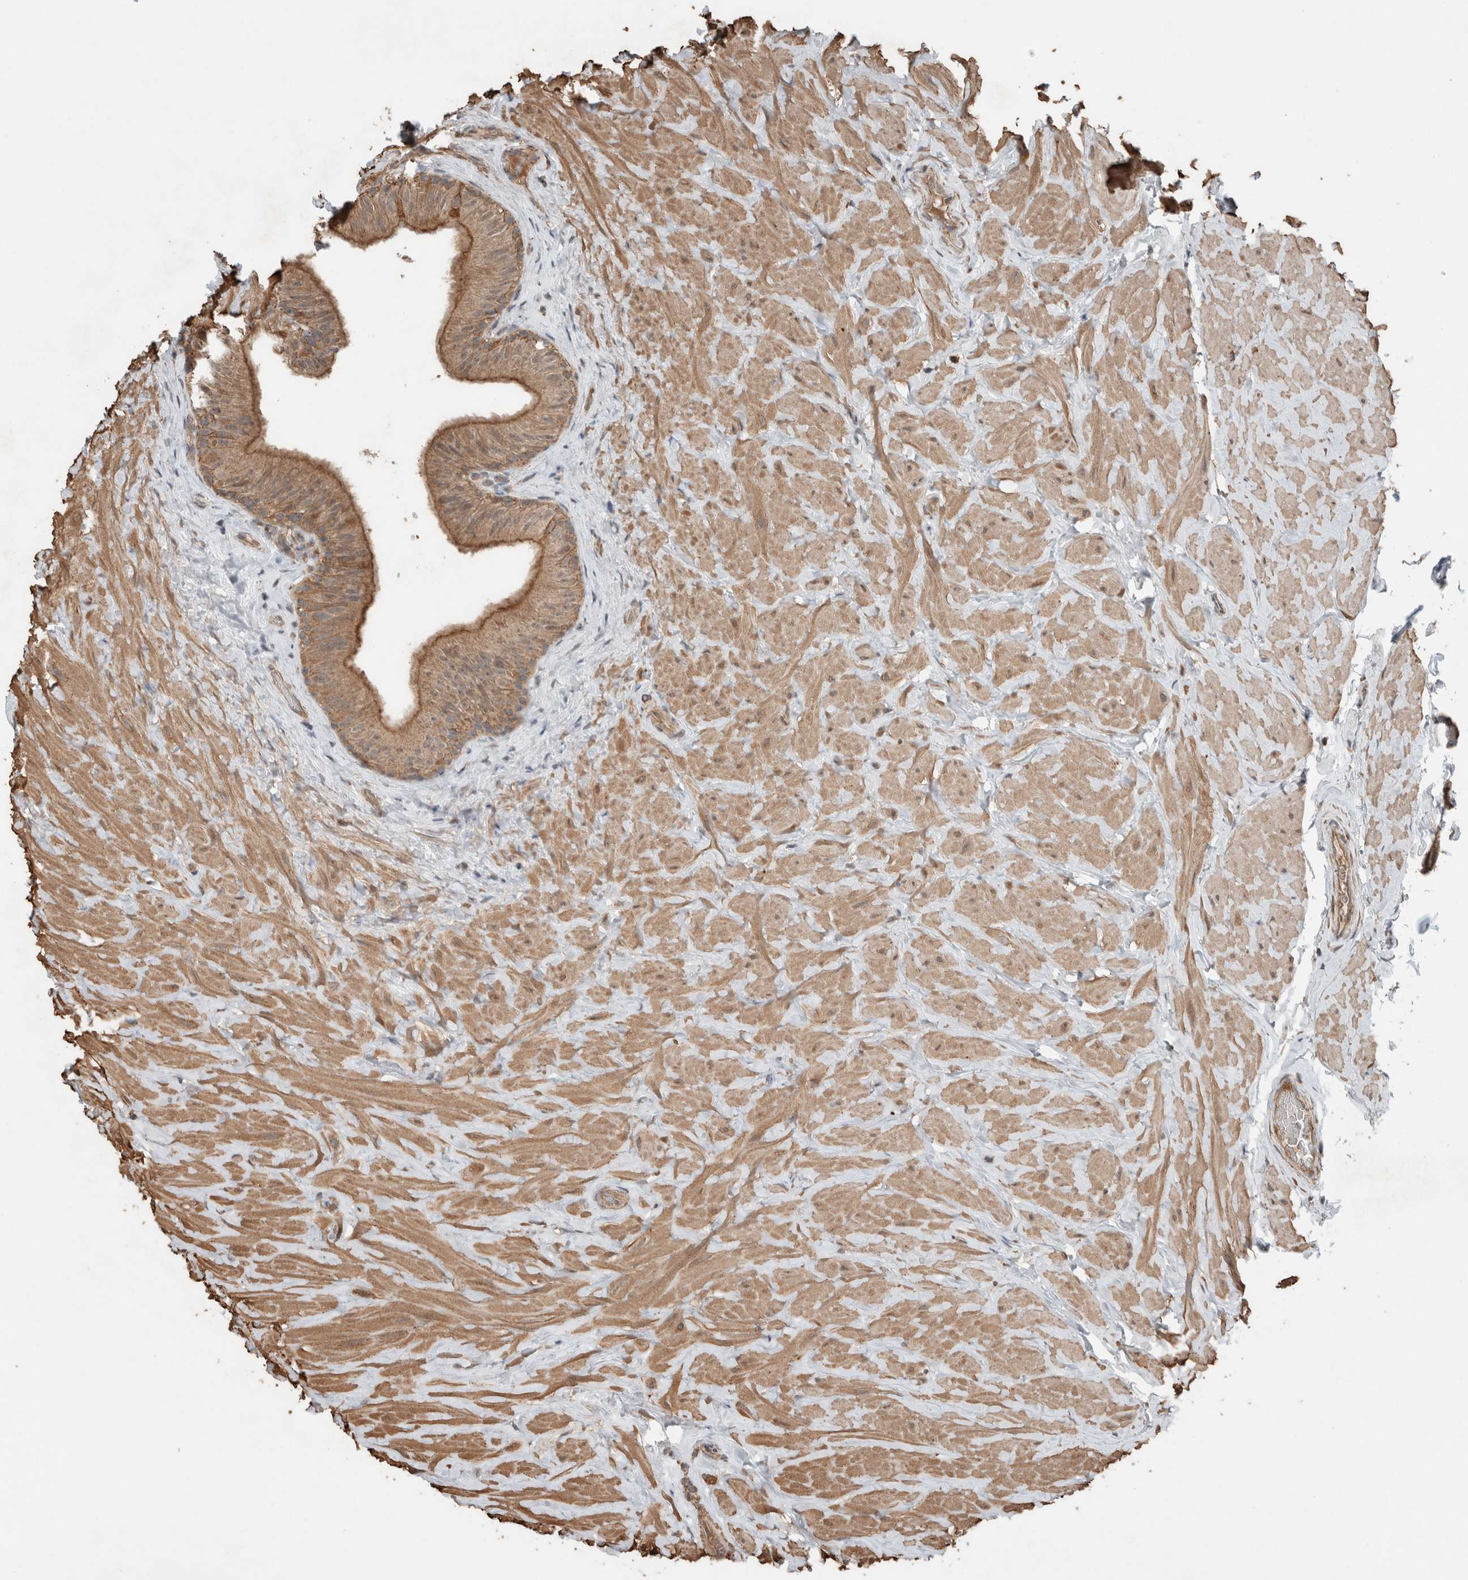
{"staining": {"intensity": "moderate", "quantity": ">75%", "location": "cytoplasmic/membranous"}, "tissue": "epididymis", "cell_type": "Glandular cells", "image_type": "normal", "snomed": [{"axis": "morphology", "description": "Normal tissue, NOS"}, {"axis": "topography", "description": "Vascular tissue"}, {"axis": "topography", "description": "Epididymis"}], "caption": "Unremarkable epididymis displays moderate cytoplasmic/membranous expression in approximately >75% of glandular cells.", "gene": "KLK14", "patient": {"sex": "male", "age": 49}}